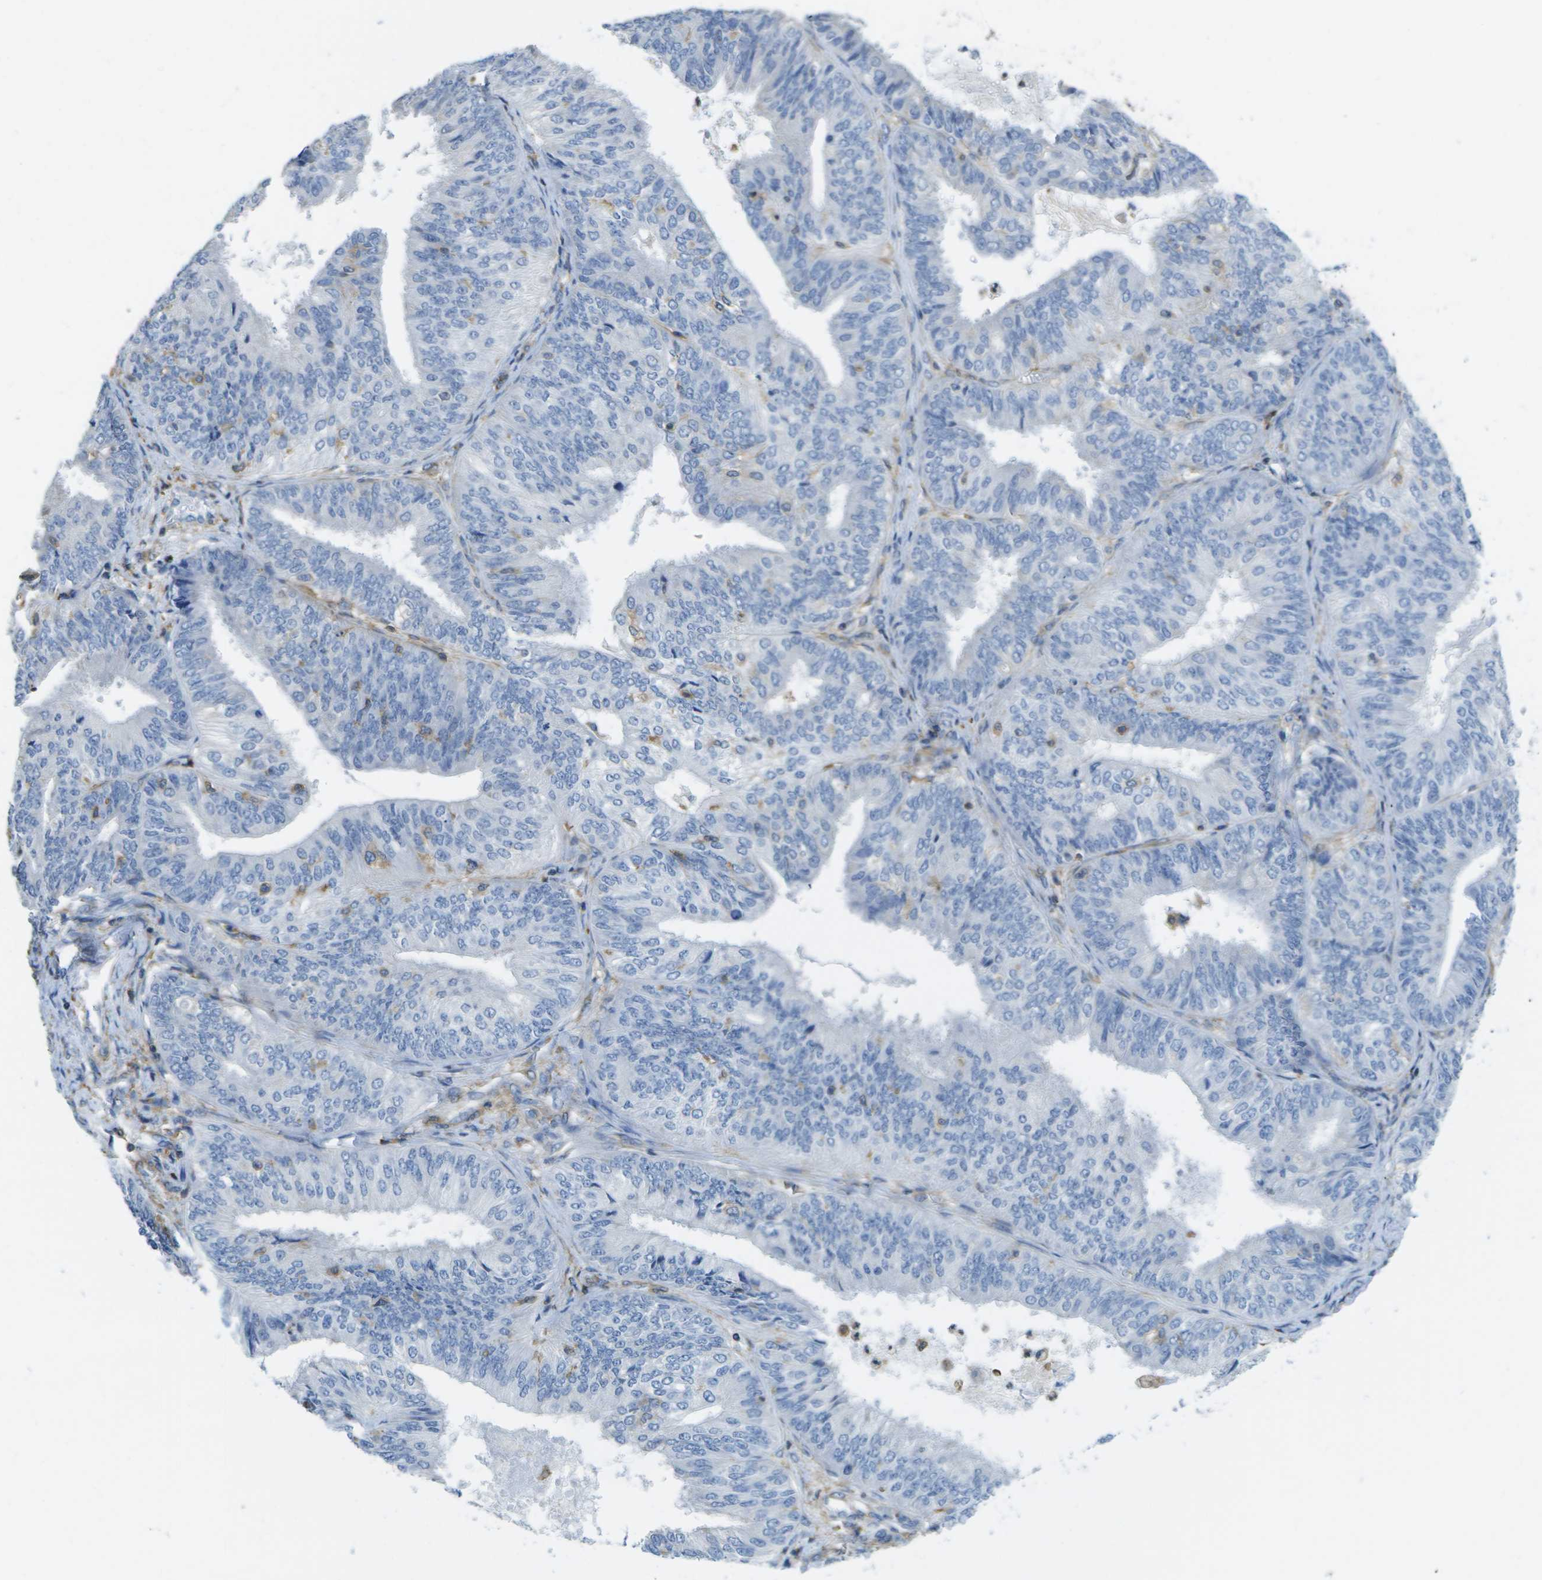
{"staining": {"intensity": "negative", "quantity": "none", "location": "none"}, "tissue": "endometrial cancer", "cell_type": "Tumor cells", "image_type": "cancer", "snomed": [{"axis": "morphology", "description": "Adenocarcinoma, NOS"}, {"axis": "topography", "description": "Endometrium"}], "caption": "This is an immunohistochemistry (IHC) photomicrograph of human endometrial cancer (adenocarcinoma). There is no positivity in tumor cells.", "gene": "RCSD1", "patient": {"sex": "female", "age": 58}}